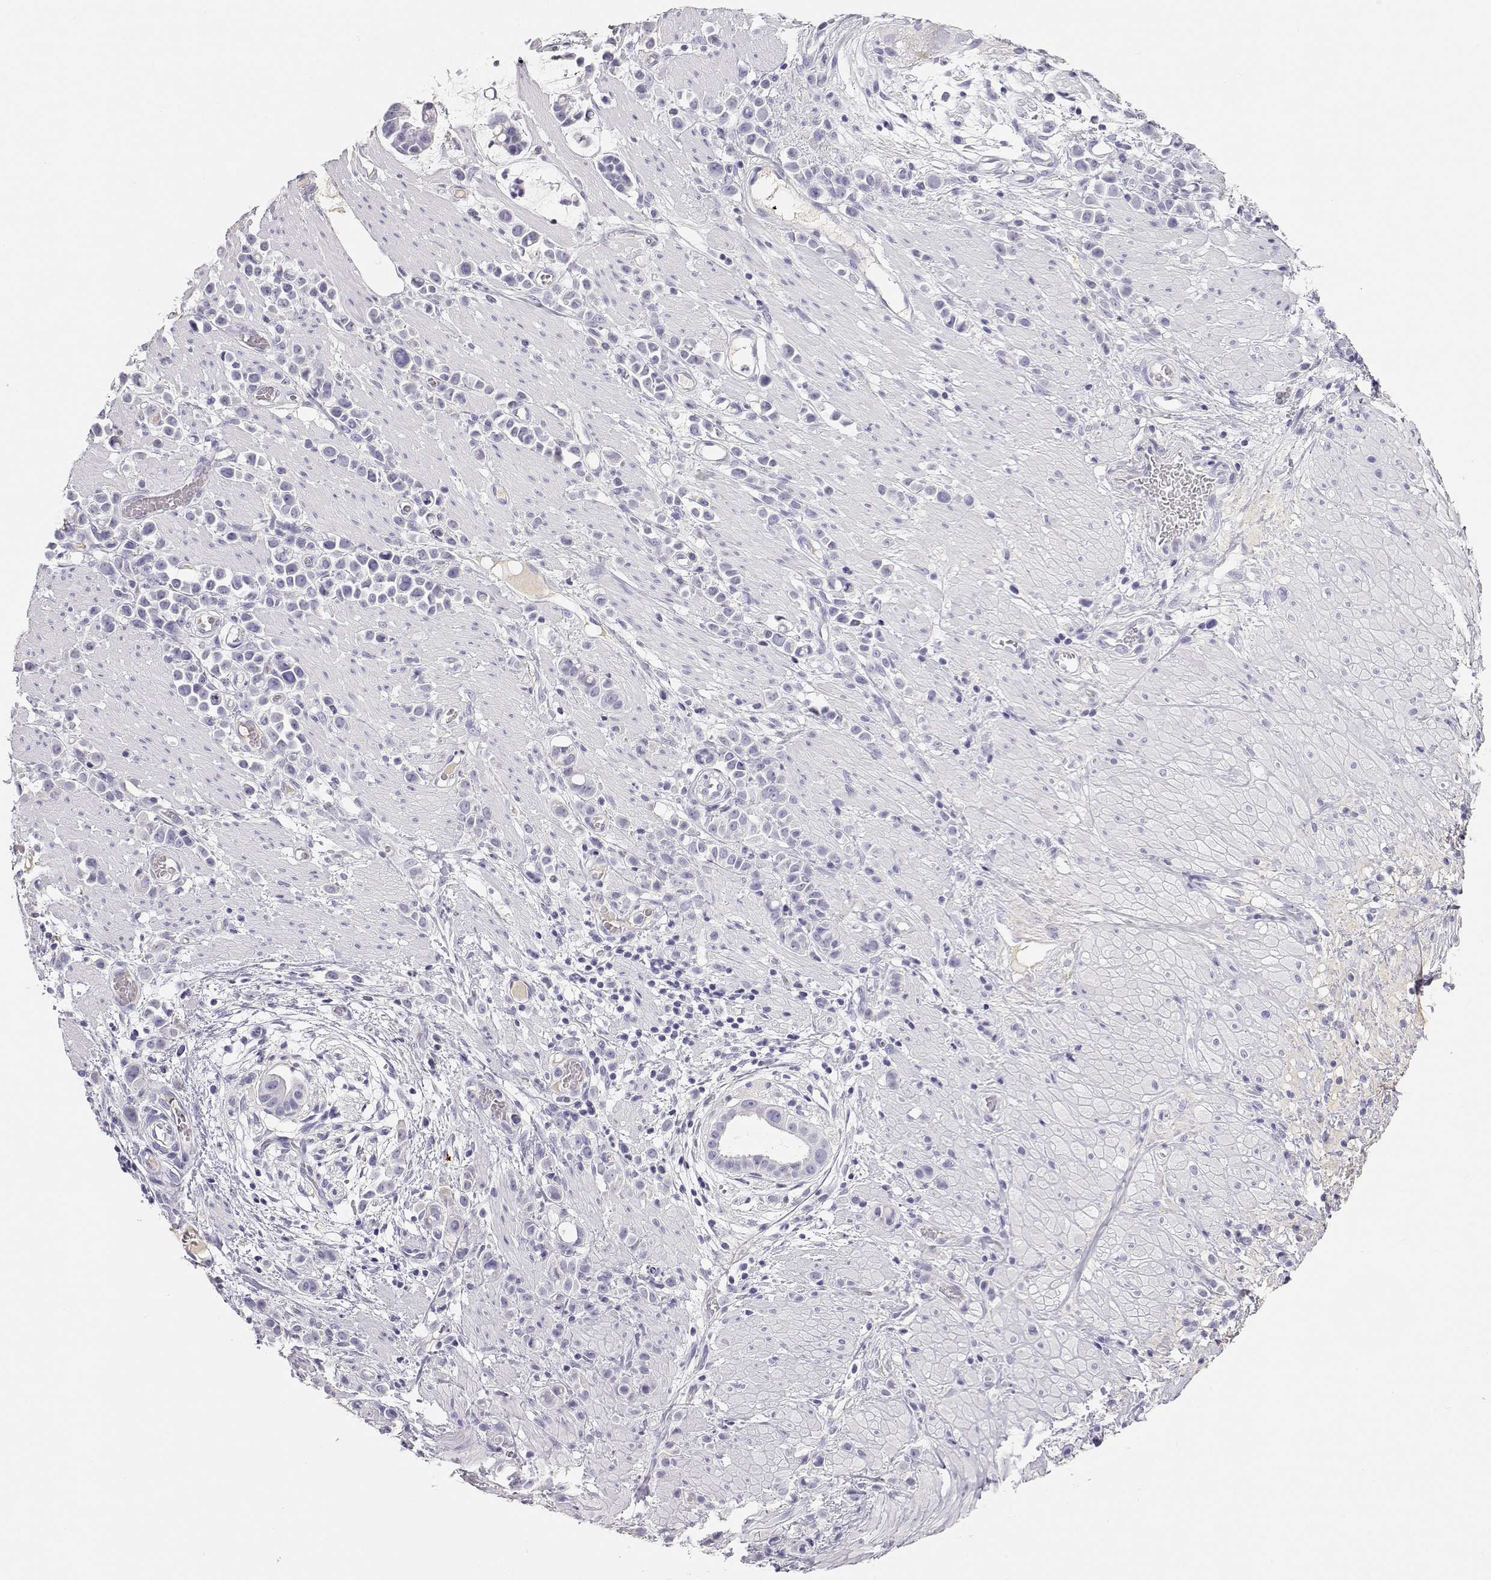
{"staining": {"intensity": "negative", "quantity": "none", "location": "none"}, "tissue": "stomach cancer", "cell_type": "Tumor cells", "image_type": "cancer", "snomed": [{"axis": "morphology", "description": "Adenocarcinoma, NOS"}, {"axis": "topography", "description": "Stomach"}], "caption": "Immunohistochemical staining of stomach adenocarcinoma exhibits no significant expression in tumor cells.", "gene": "GPR174", "patient": {"sex": "male", "age": 82}}